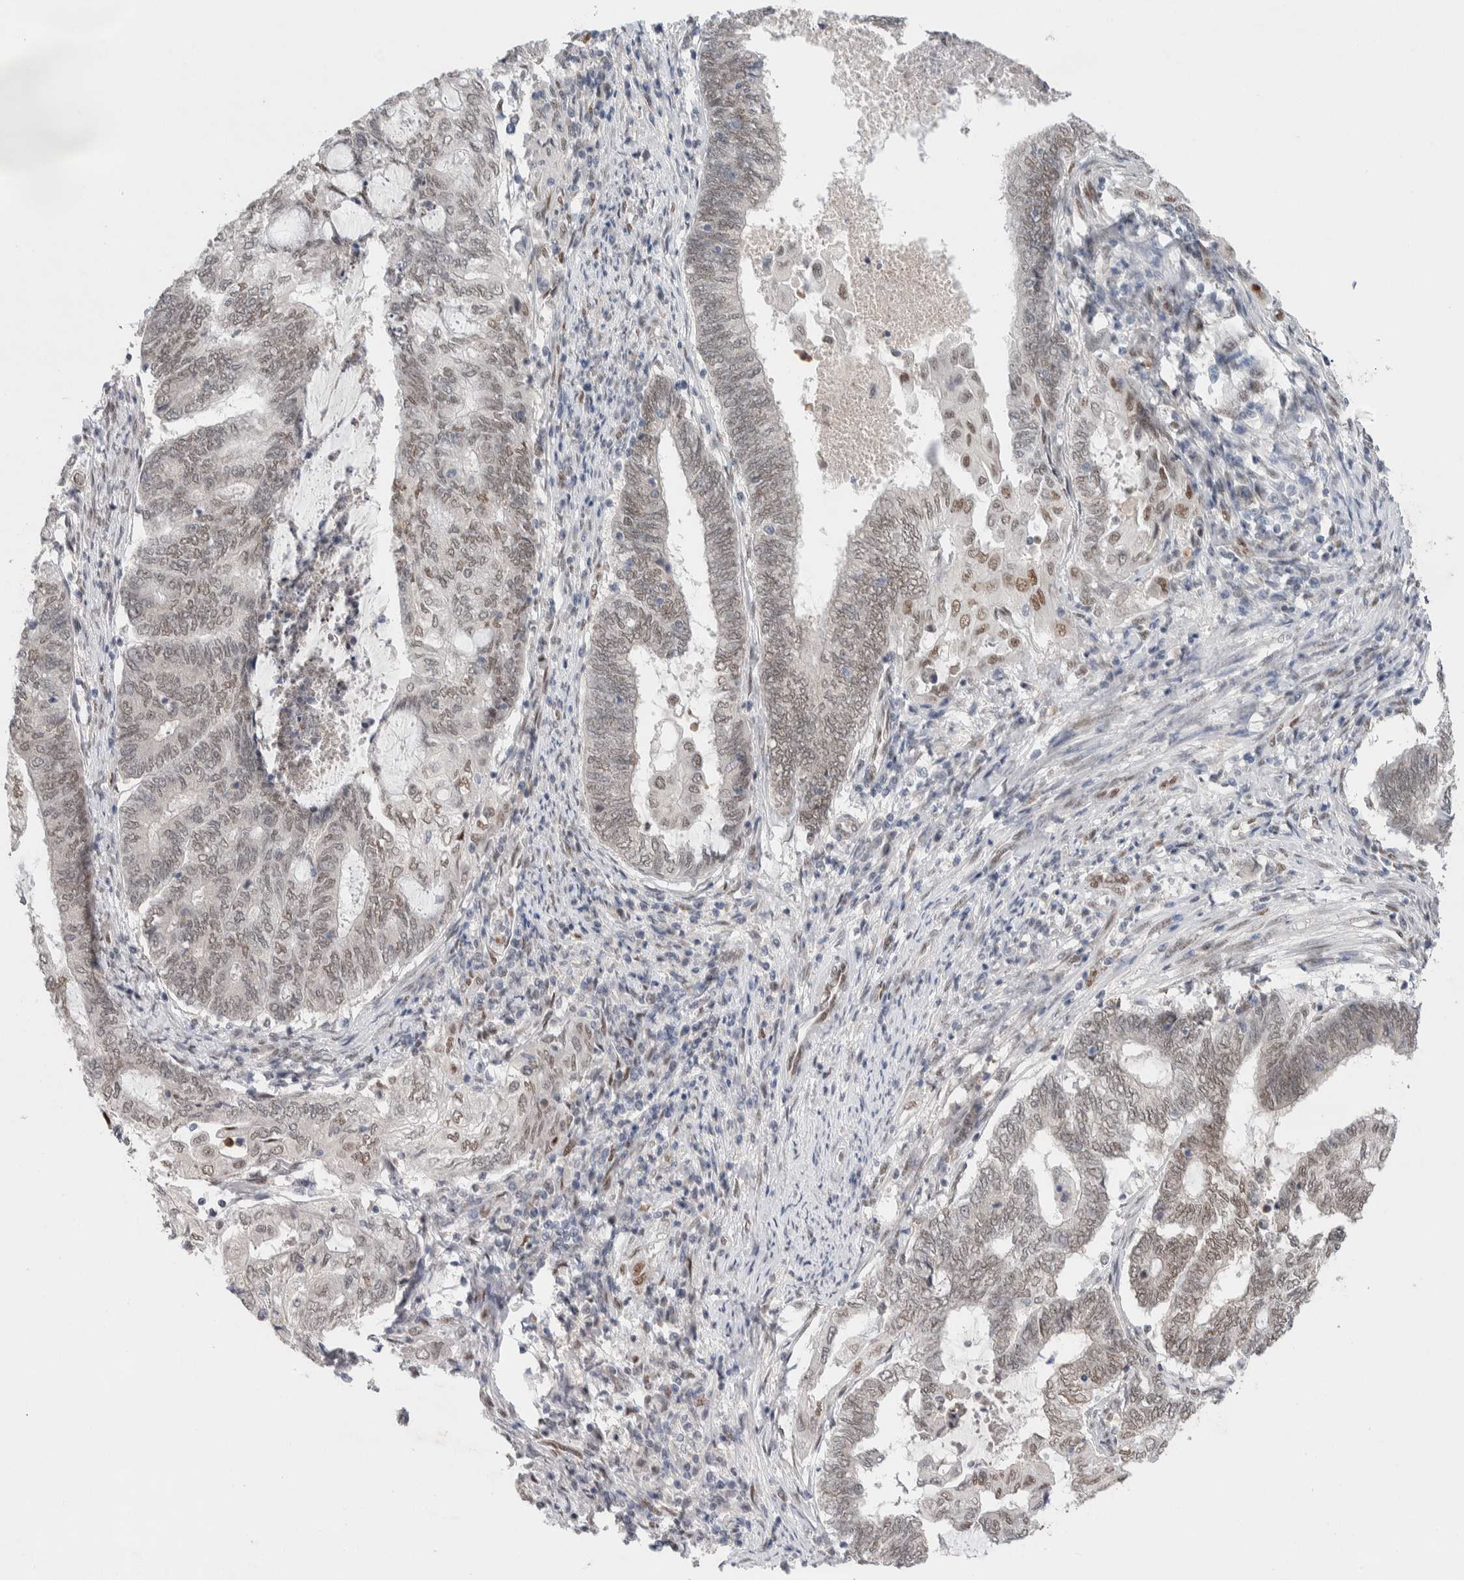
{"staining": {"intensity": "moderate", "quantity": ">75%", "location": "nuclear"}, "tissue": "endometrial cancer", "cell_type": "Tumor cells", "image_type": "cancer", "snomed": [{"axis": "morphology", "description": "Adenocarcinoma, NOS"}, {"axis": "topography", "description": "Uterus"}, {"axis": "topography", "description": "Endometrium"}], "caption": "About >75% of tumor cells in endometrial adenocarcinoma show moderate nuclear protein positivity as visualized by brown immunohistochemical staining.", "gene": "PRMT1", "patient": {"sex": "female", "age": 70}}